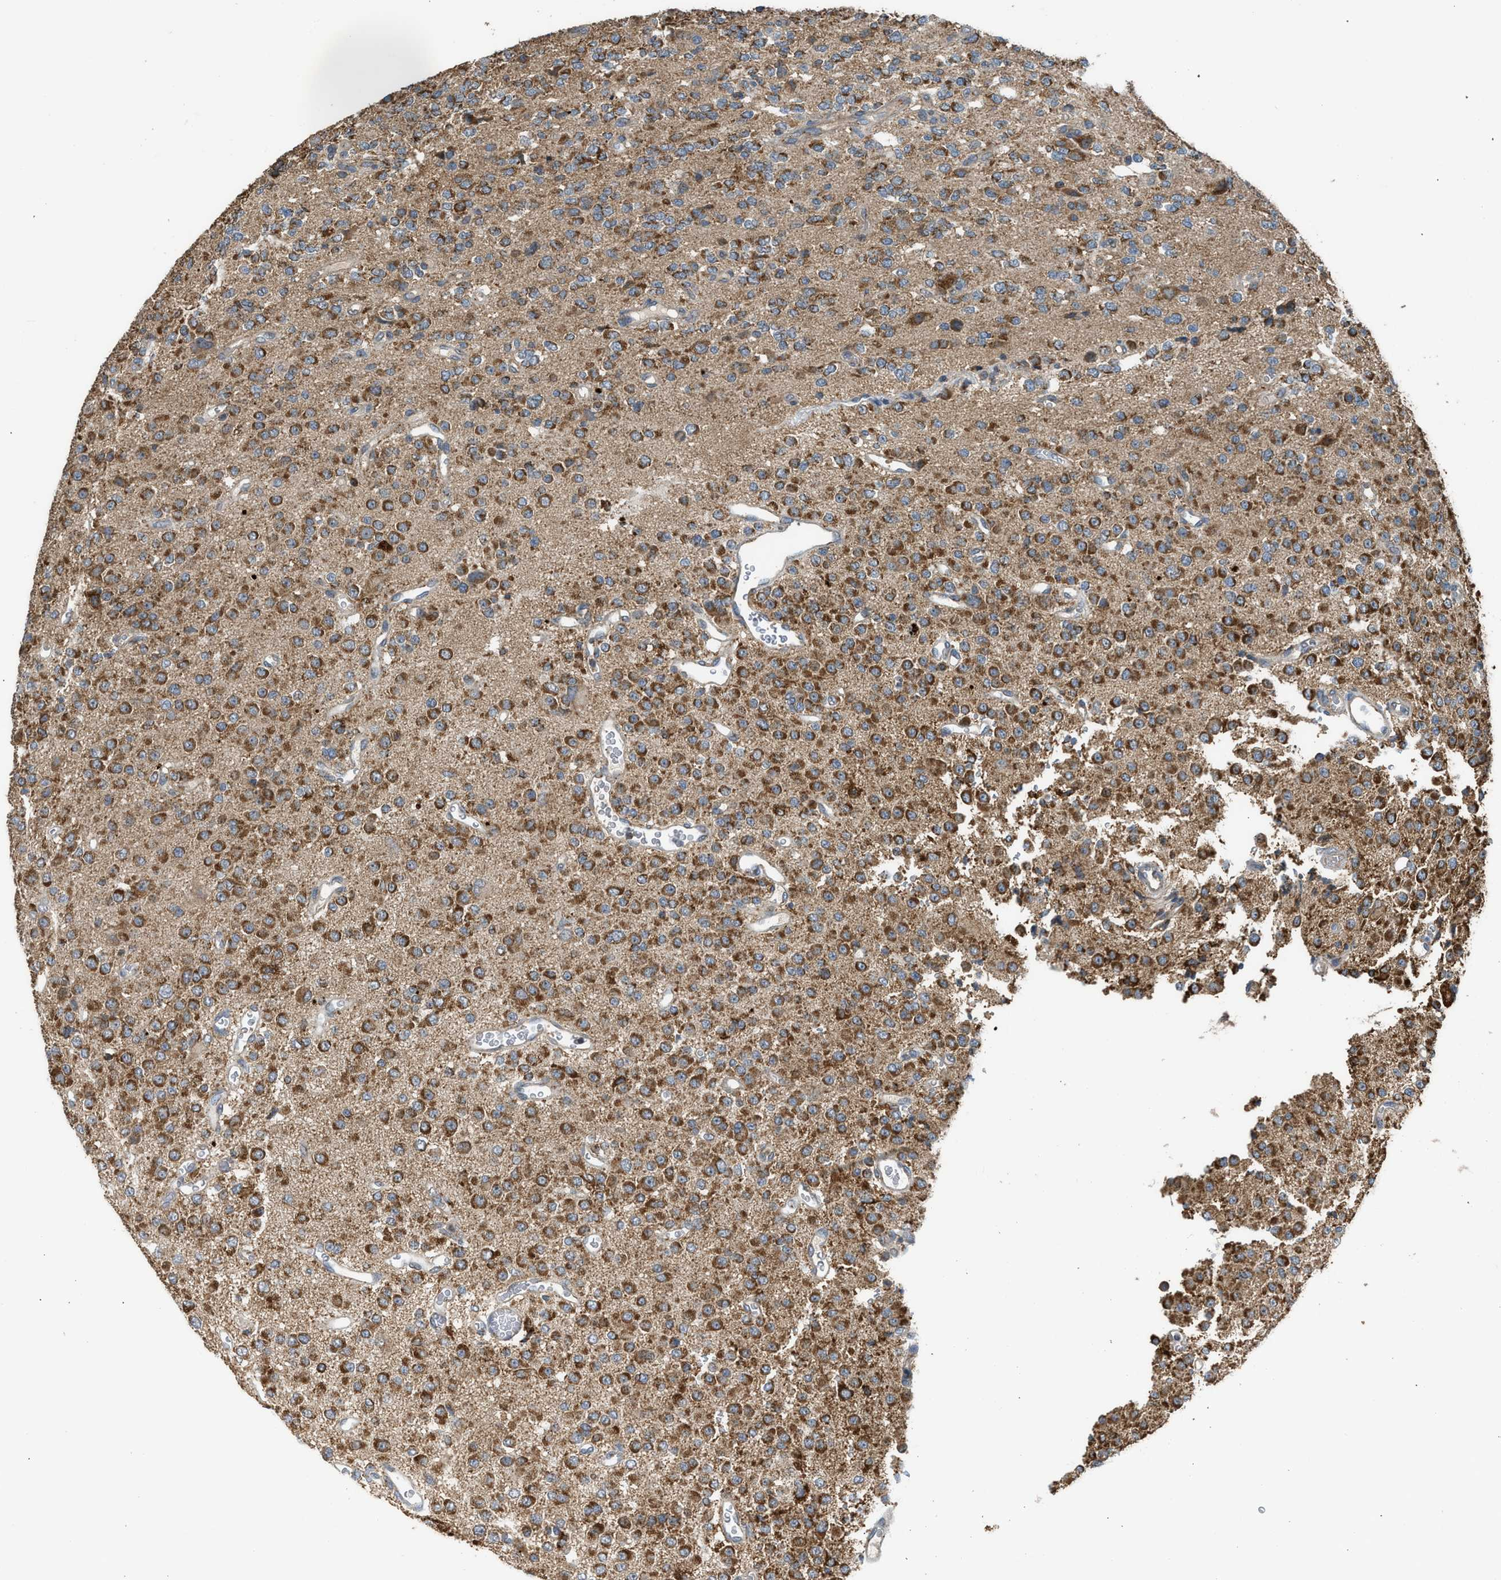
{"staining": {"intensity": "strong", "quantity": ">75%", "location": "cytoplasmic/membranous"}, "tissue": "glioma", "cell_type": "Tumor cells", "image_type": "cancer", "snomed": [{"axis": "morphology", "description": "Glioma, malignant, Low grade"}, {"axis": "topography", "description": "Brain"}], "caption": "Immunohistochemical staining of human glioma exhibits high levels of strong cytoplasmic/membranous protein positivity in about >75% of tumor cells. (Brightfield microscopy of DAB IHC at high magnification).", "gene": "STARD3", "patient": {"sex": "male", "age": 38}}